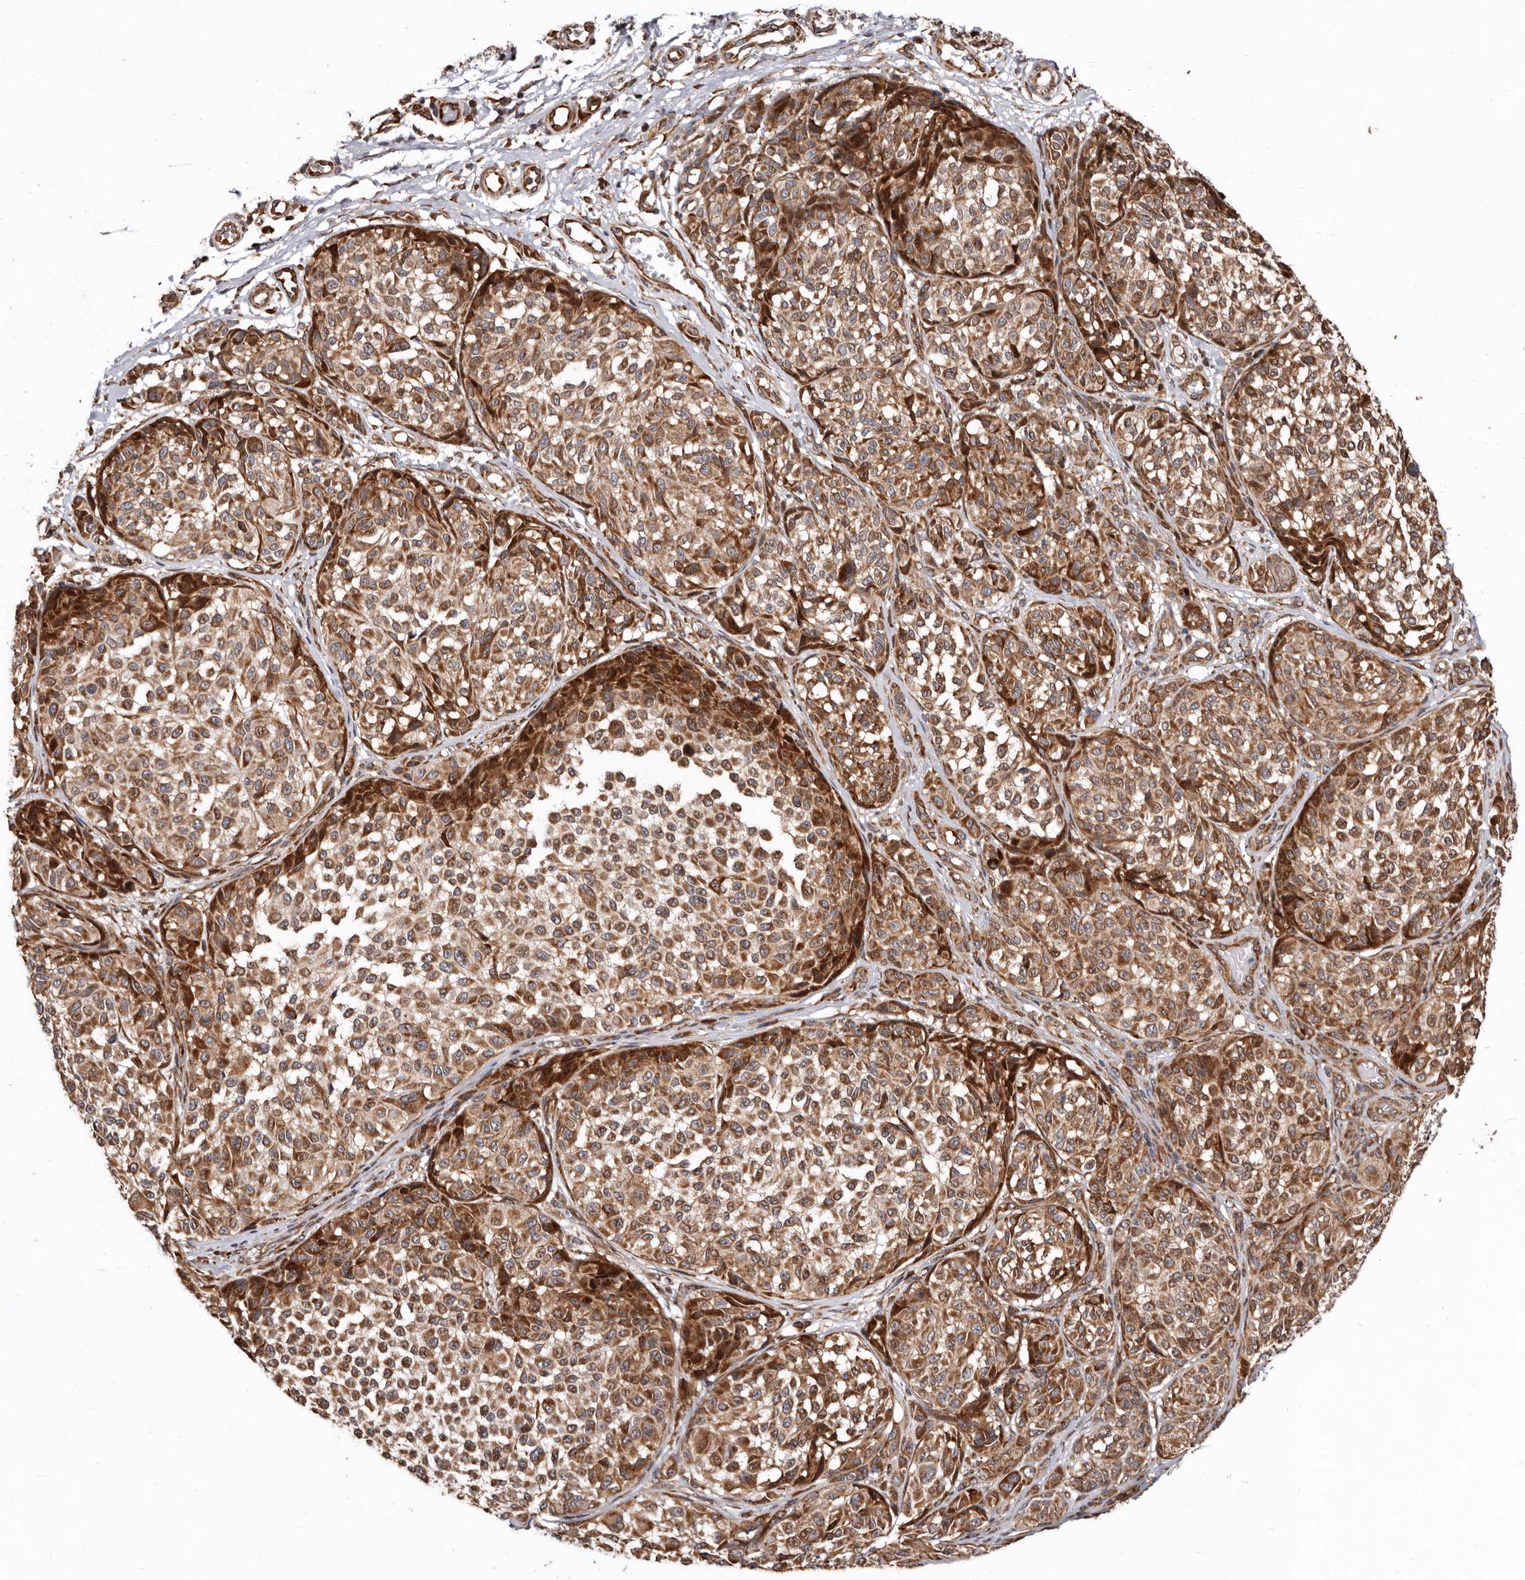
{"staining": {"intensity": "strong", "quantity": ">75%", "location": "cytoplasmic/membranous"}, "tissue": "melanoma", "cell_type": "Tumor cells", "image_type": "cancer", "snomed": [{"axis": "morphology", "description": "Malignant melanoma, NOS"}, {"axis": "topography", "description": "Skin"}], "caption": "Immunohistochemical staining of melanoma reveals strong cytoplasmic/membranous protein staining in approximately >75% of tumor cells.", "gene": "WEE2", "patient": {"sex": "male", "age": 83}}